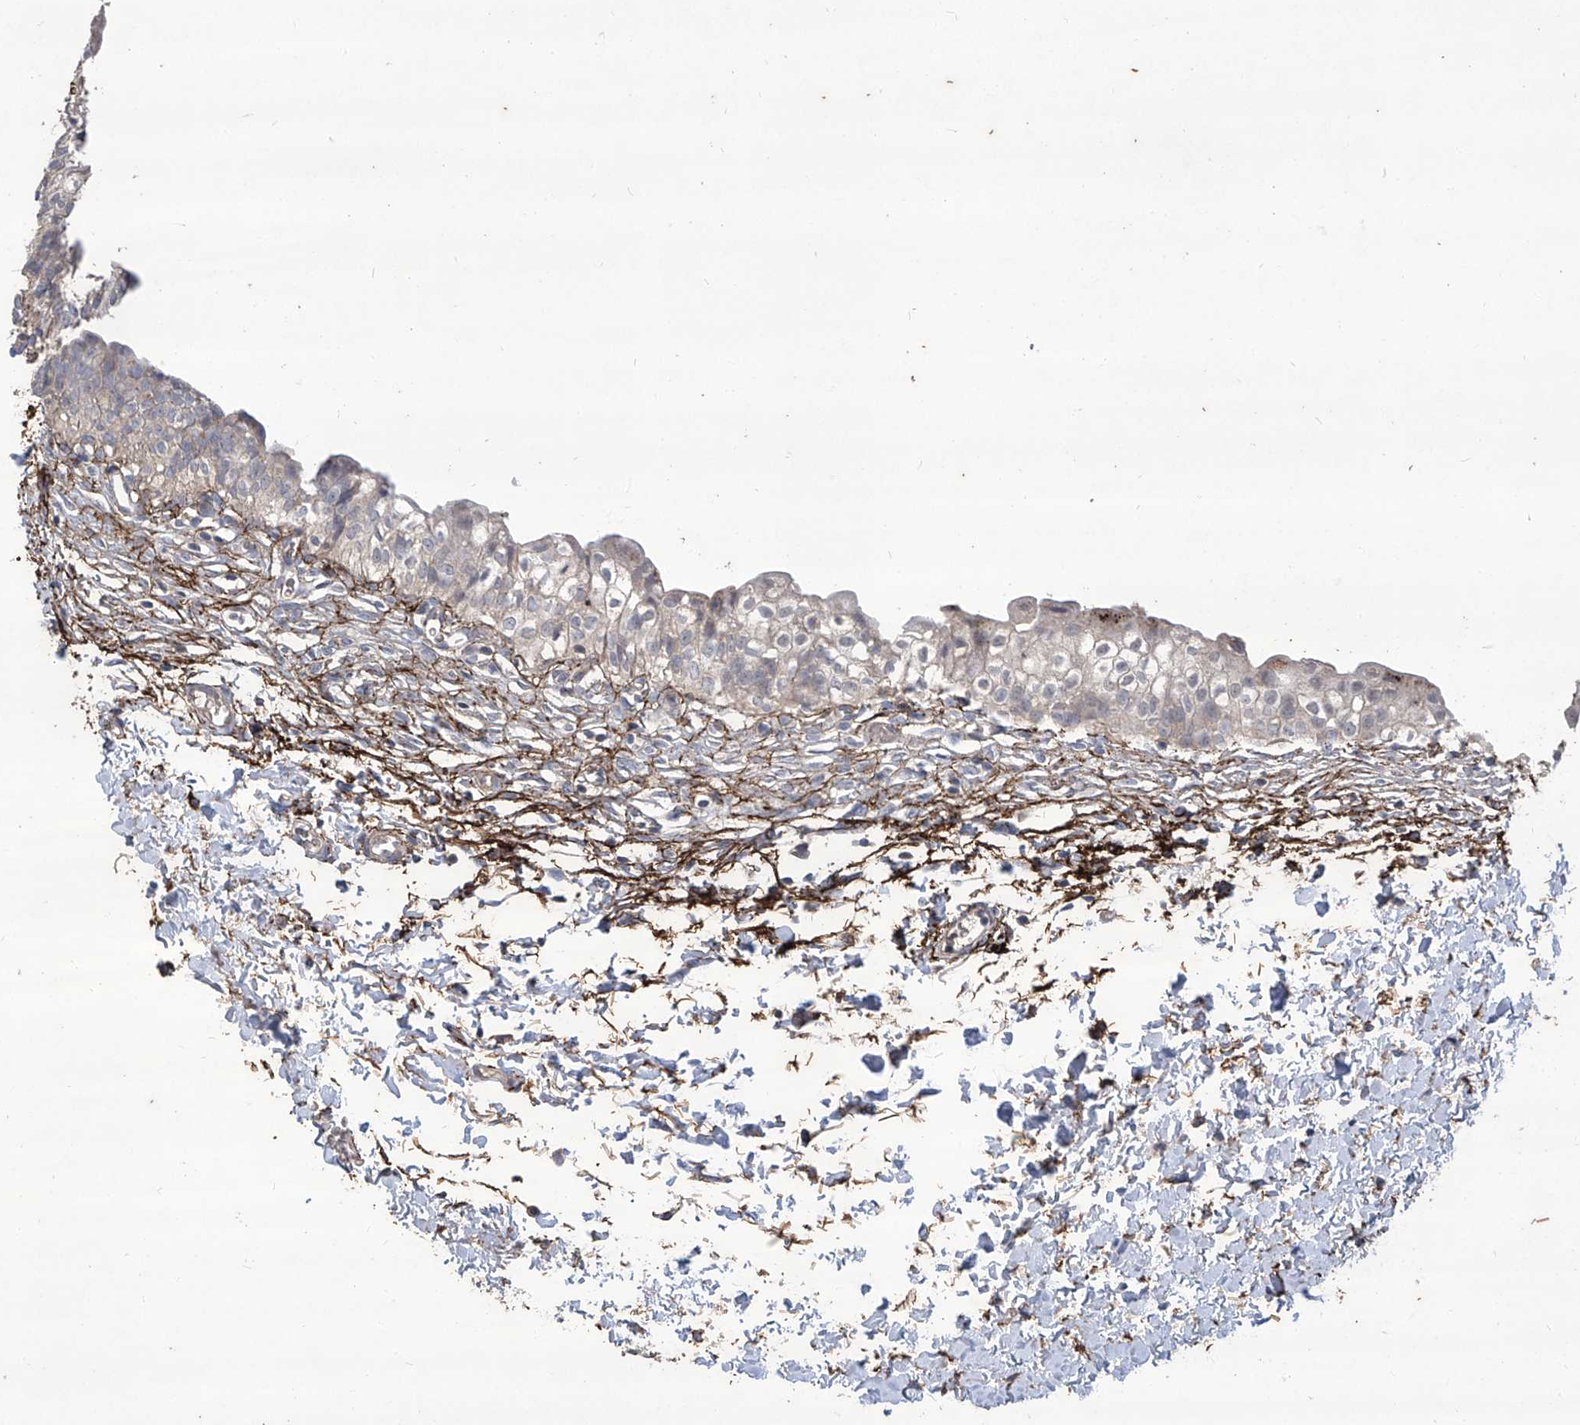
{"staining": {"intensity": "weak", "quantity": "<25%", "location": "cytoplasmic/membranous"}, "tissue": "urinary bladder", "cell_type": "Urothelial cells", "image_type": "normal", "snomed": [{"axis": "morphology", "description": "Normal tissue, NOS"}, {"axis": "topography", "description": "Urinary bladder"}], "caption": "High power microscopy micrograph of an IHC photomicrograph of benign urinary bladder, revealing no significant positivity in urothelial cells.", "gene": "TXNIP", "patient": {"sex": "male", "age": 55}}